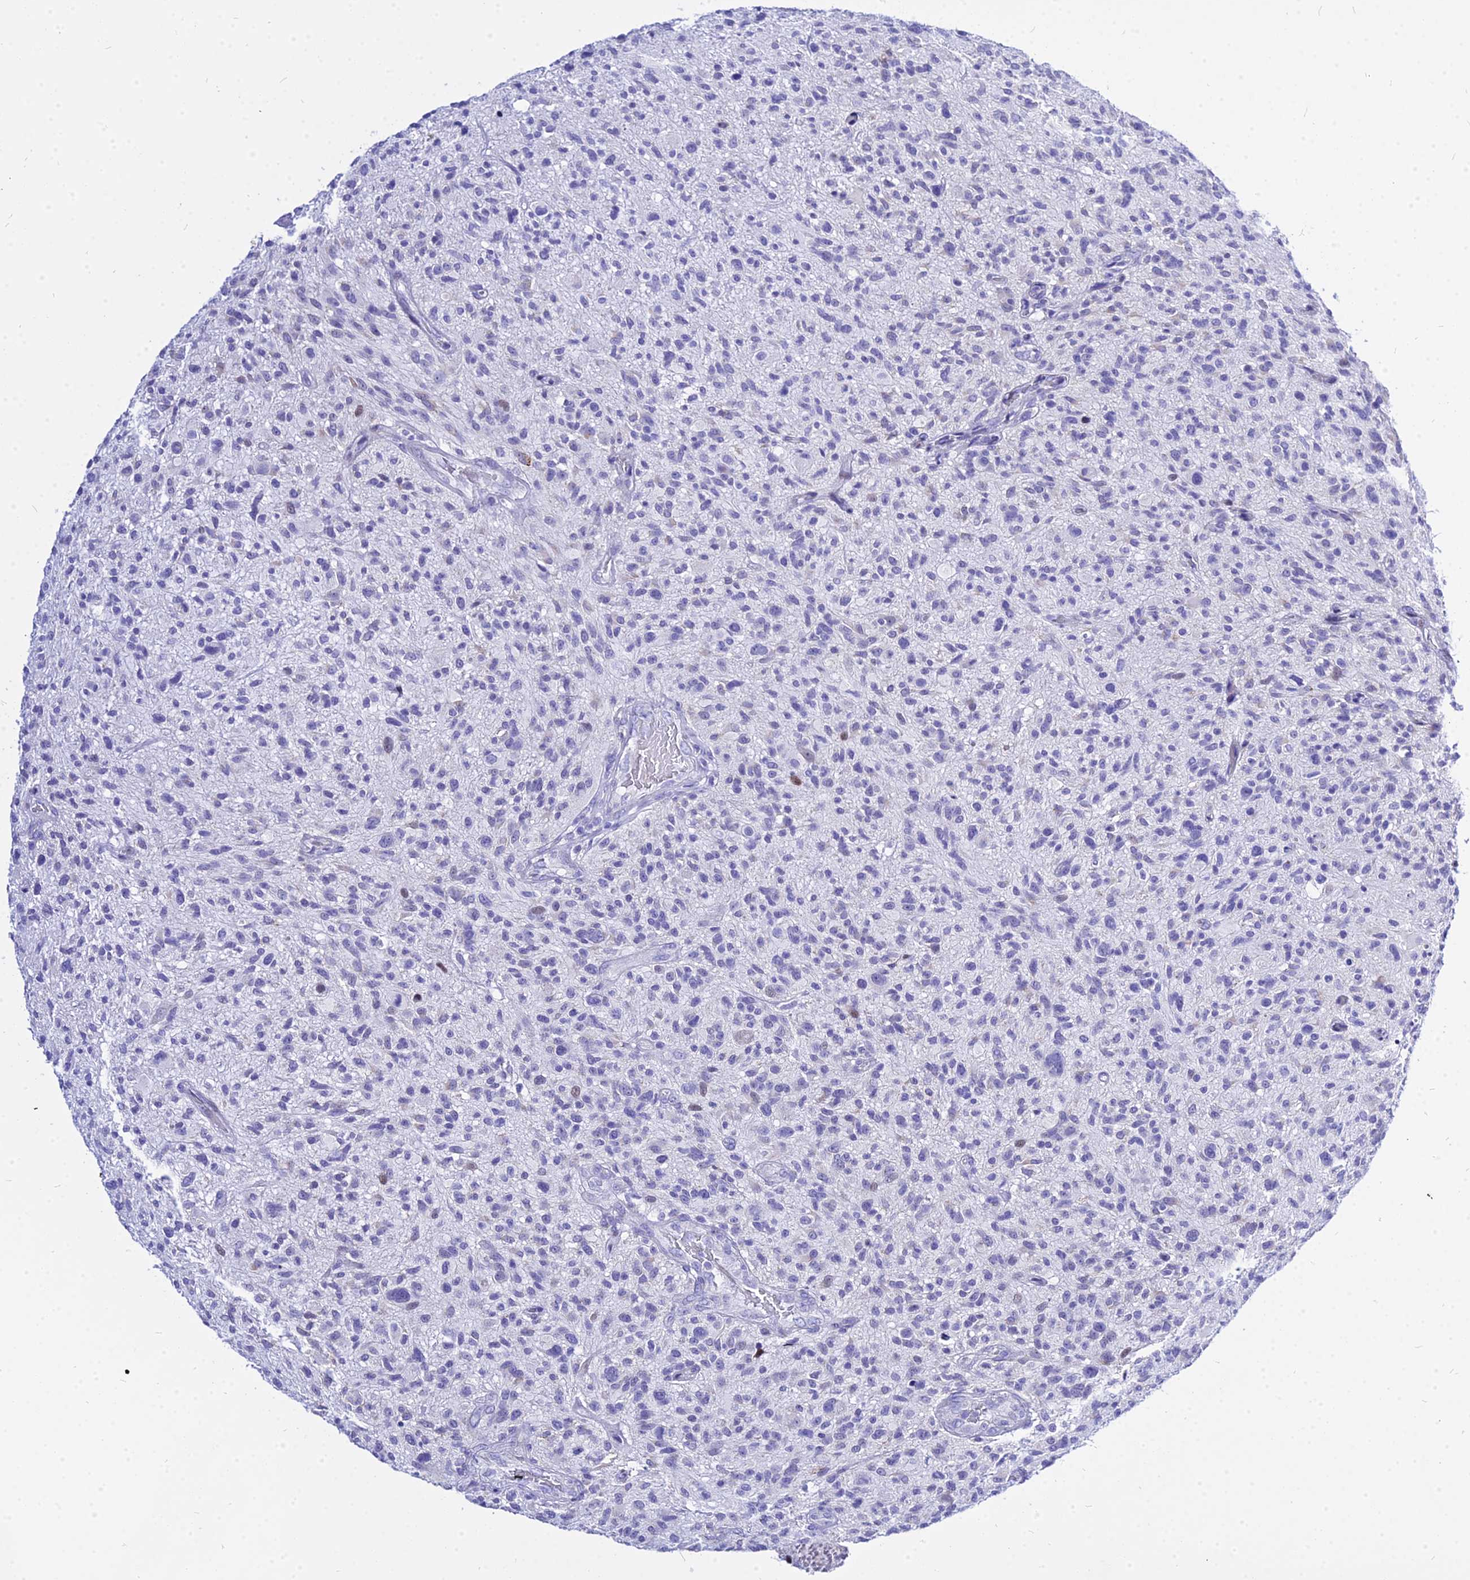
{"staining": {"intensity": "negative", "quantity": "none", "location": "none"}, "tissue": "glioma", "cell_type": "Tumor cells", "image_type": "cancer", "snomed": [{"axis": "morphology", "description": "Glioma, malignant, High grade"}, {"axis": "topography", "description": "Brain"}], "caption": "This is a photomicrograph of immunohistochemistry staining of high-grade glioma (malignant), which shows no positivity in tumor cells. (DAB IHC visualized using brightfield microscopy, high magnification).", "gene": "CARD18", "patient": {"sex": "male", "age": 47}}